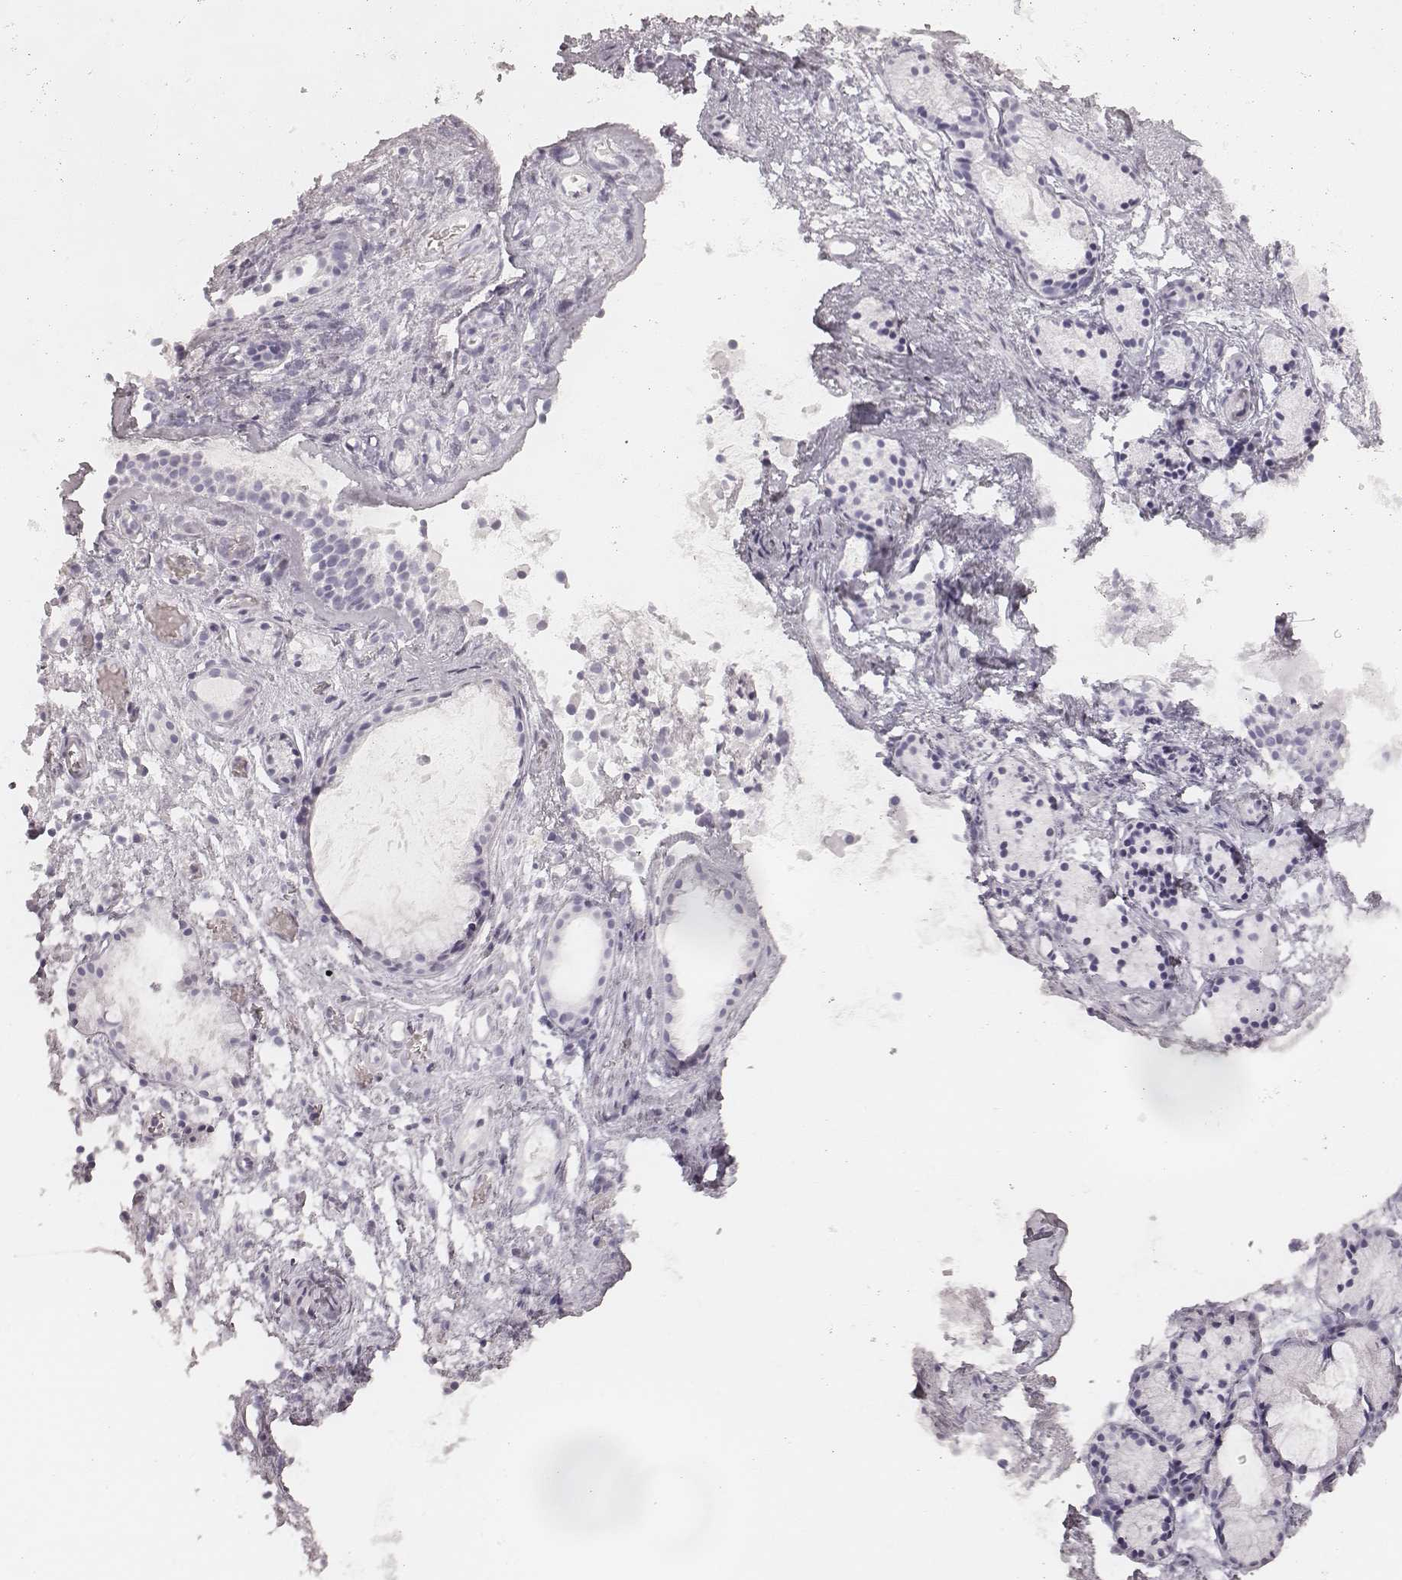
{"staining": {"intensity": "negative", "quantity": "none", "location": "none"}, "tissue": "nasopharynx", "cell_type": "Respiratory epithelial cells", "image_type": "normal", "snomed": [{"axis": "morphology", "description": "Normal tissue, NOS"}, {"axis": "topography", "description": "Nasopharynx"}], "caption": "Protein analysis of benign nasopharynx displays no significant staining in respiratory epithelial cells. (DAB (3,3'-diaminobenzidine) immunohistochemistry (IHC) with hematoxylin counter stain).", "gene": "KRT34", "patient": {"sex": "male", "age": 31}}